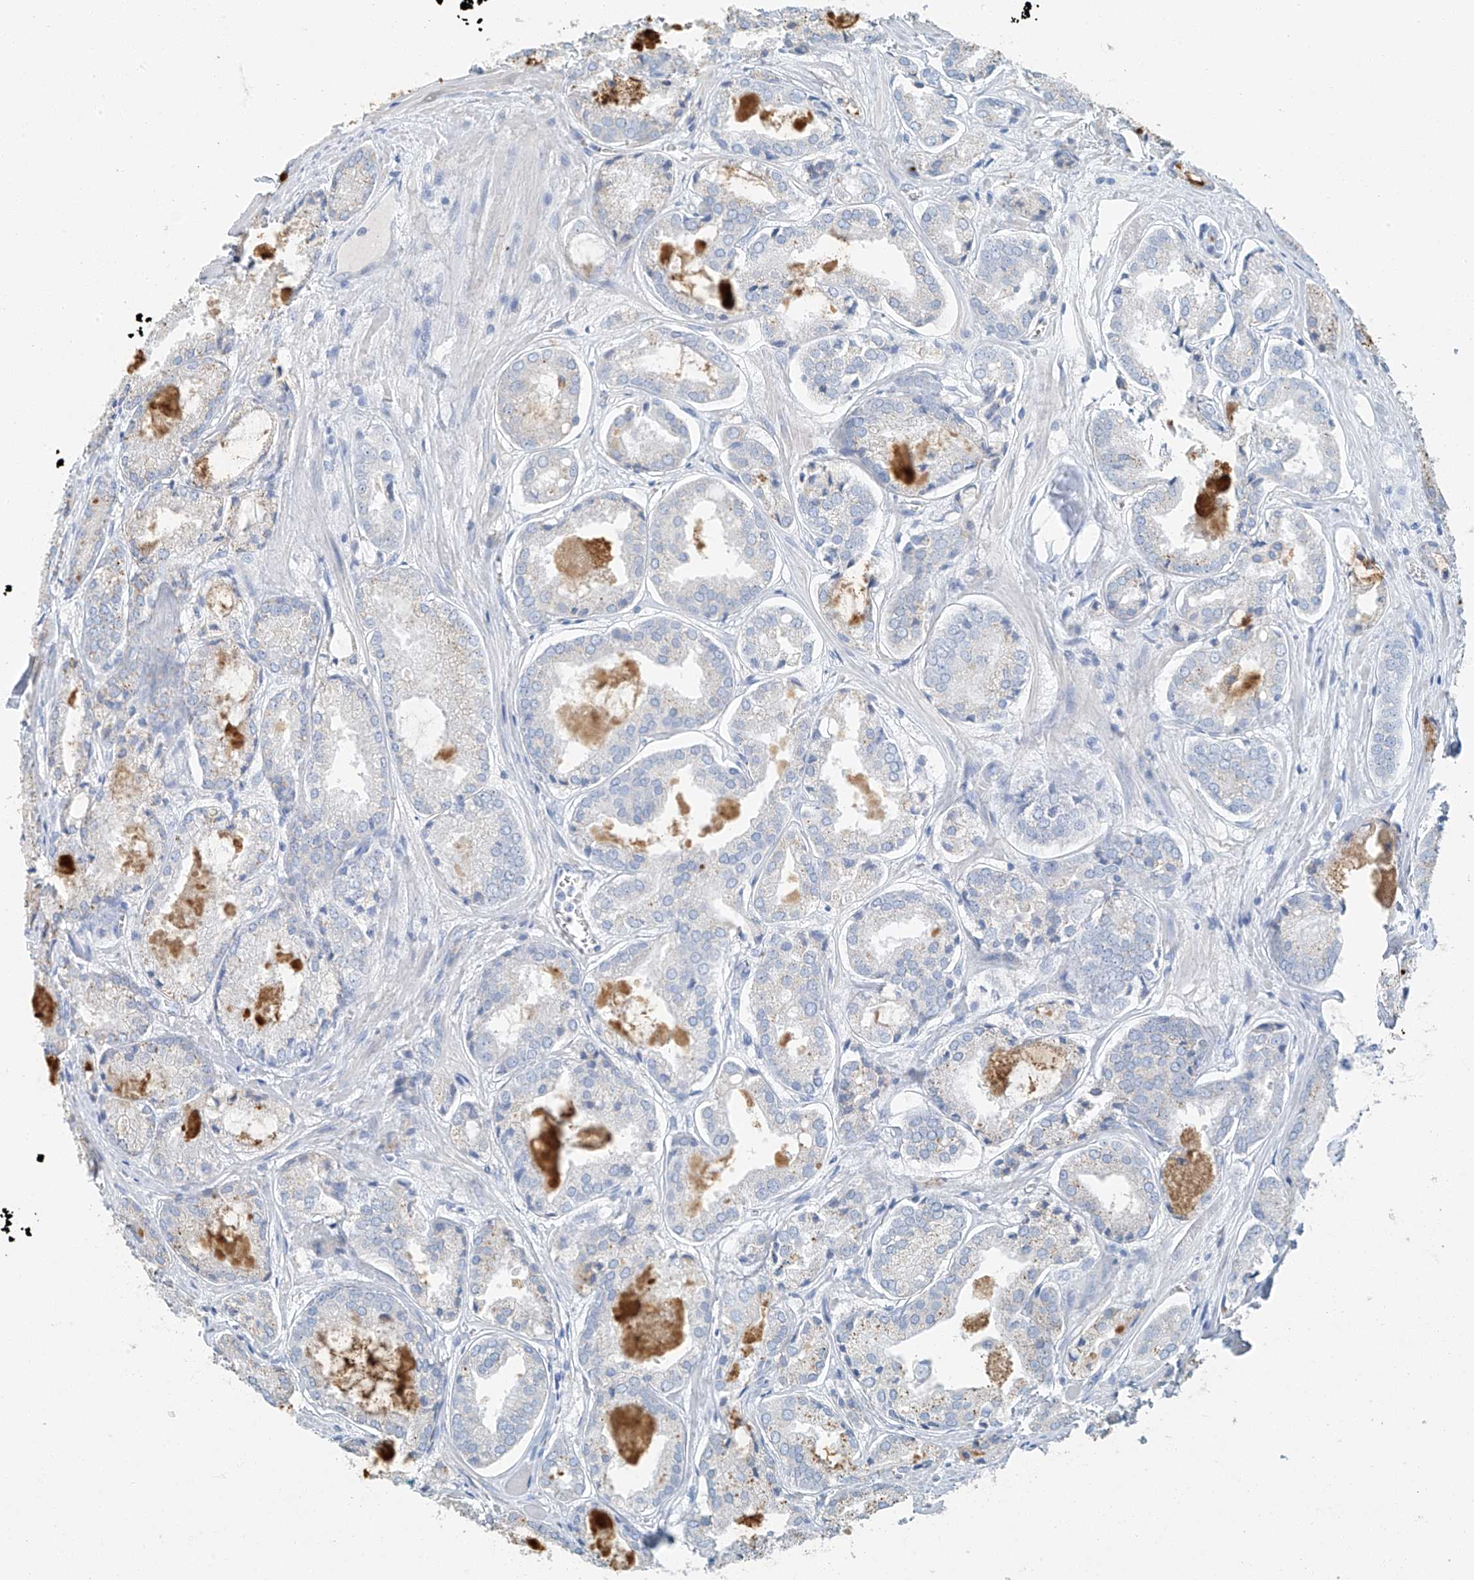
{"staining": {"intensity": "negative", "quantity": "none", "location": "none"}, "tissue": "prostate cancer", "cell_type": "Tumor cells", "image_type": "cancer", "snomed": [{"axis": "morphology", "description": "Adenocarcinoma, Low grade"}, {"axis": "topography", "description": "Prostate"}], "caption": "Tumor cells are negative for brown protein staining in prostate cancer. The staining was performed using DAB (3,3'-diaminobenzidine) to visualize the protein expression in brown, while the nuclei were stained in blue with hematoxylin (Magnification: 20x).", "gene": "C1orf87", "patient": {"sex": "male", "age": 67}}